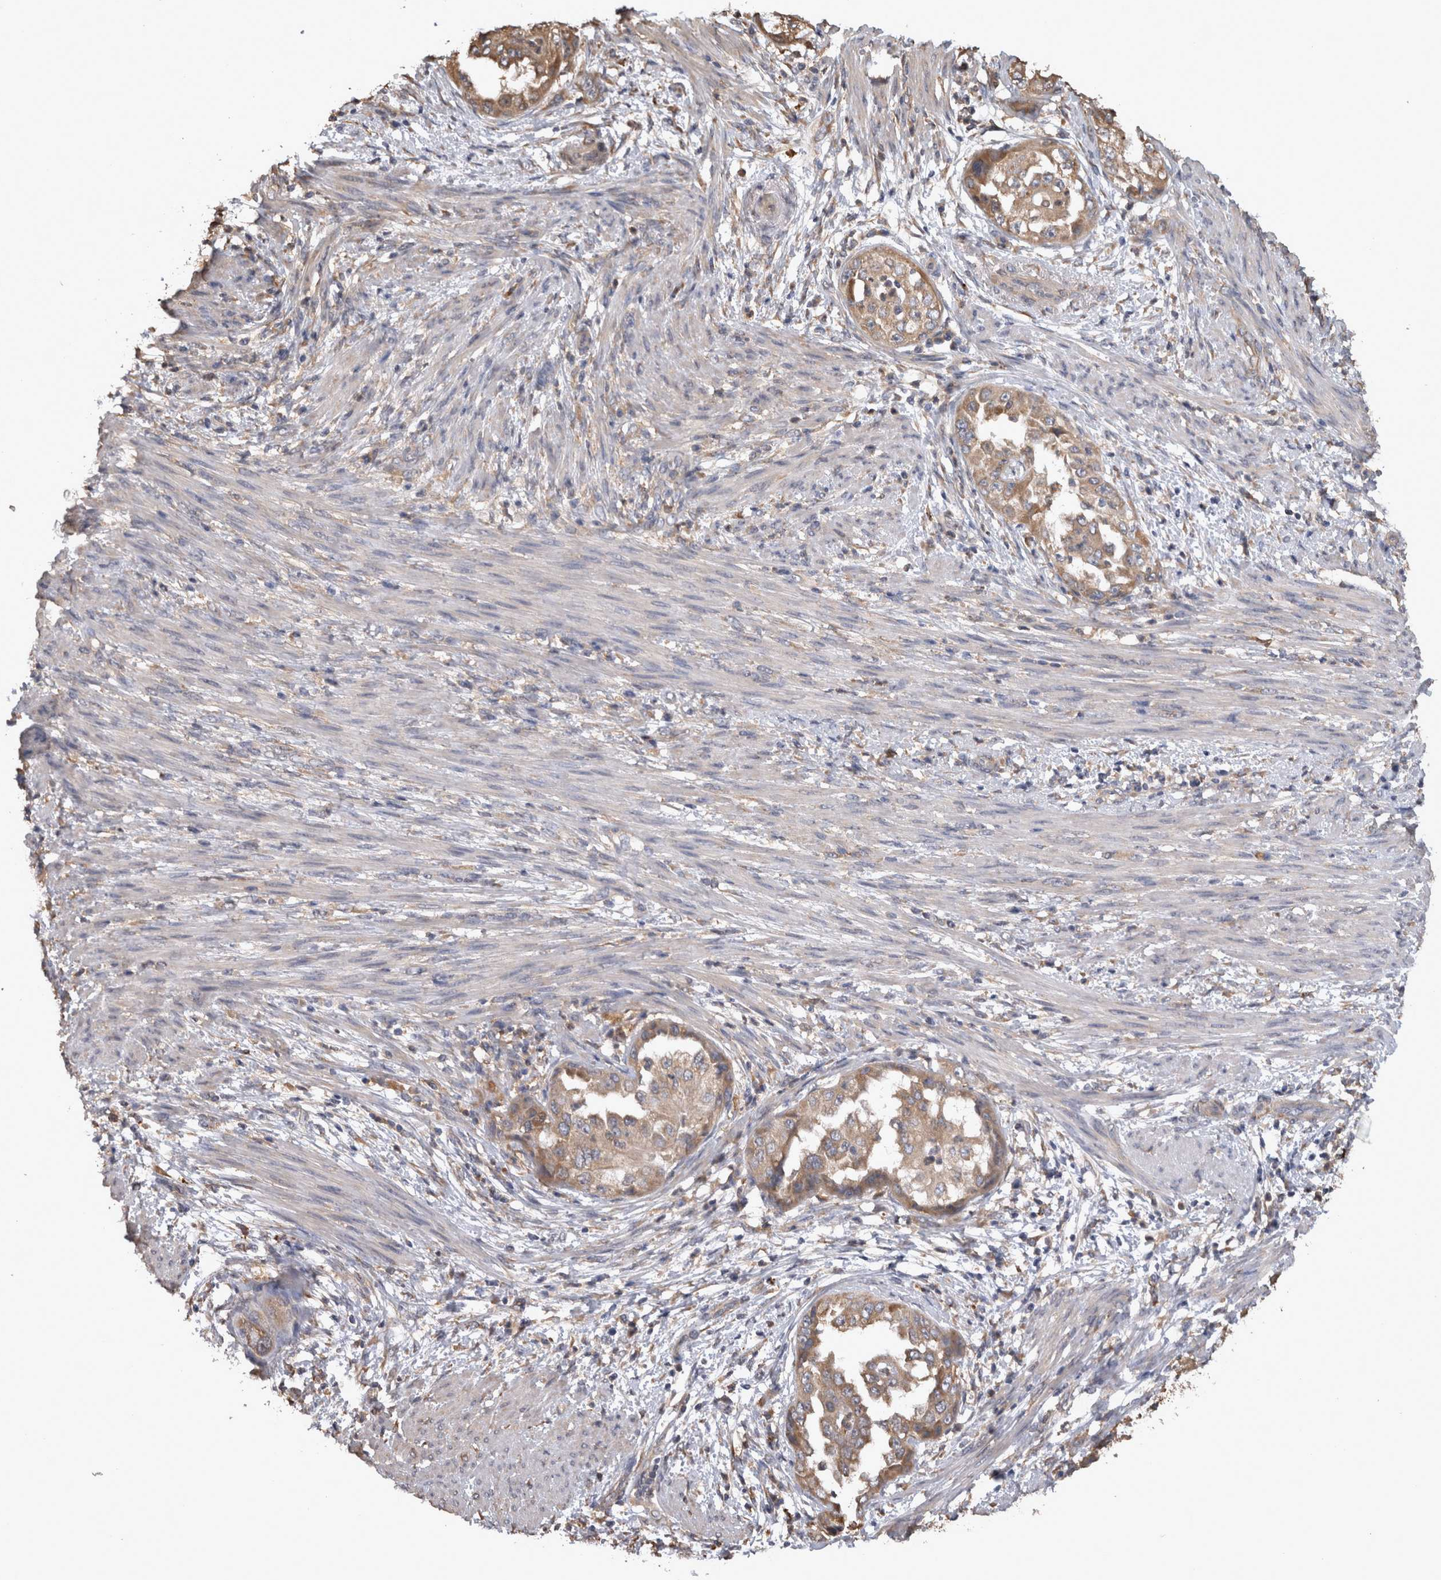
{"staining": {"intensity": "moderate", "quantity": ">75%", "location": "cytoplasmic/membranous"}, "tissue": "endometrial cancer", "cell_type": "Tumor cells", "image_type": "cancer", "snomed": [{"axis": "morphology", "description": "Adenocarcinoma, NOS"}, {"axis": "topography", "description": "Endometrium"}], "caption": "A medium amount of moderate cytoplasmic/membranous expression is identified in approximately >75% of tumor cells in endometrial cancer (adenocarcinoma) tissue.", "gene": "TMED7", "patient": {"sex": "female", "age": 85}}